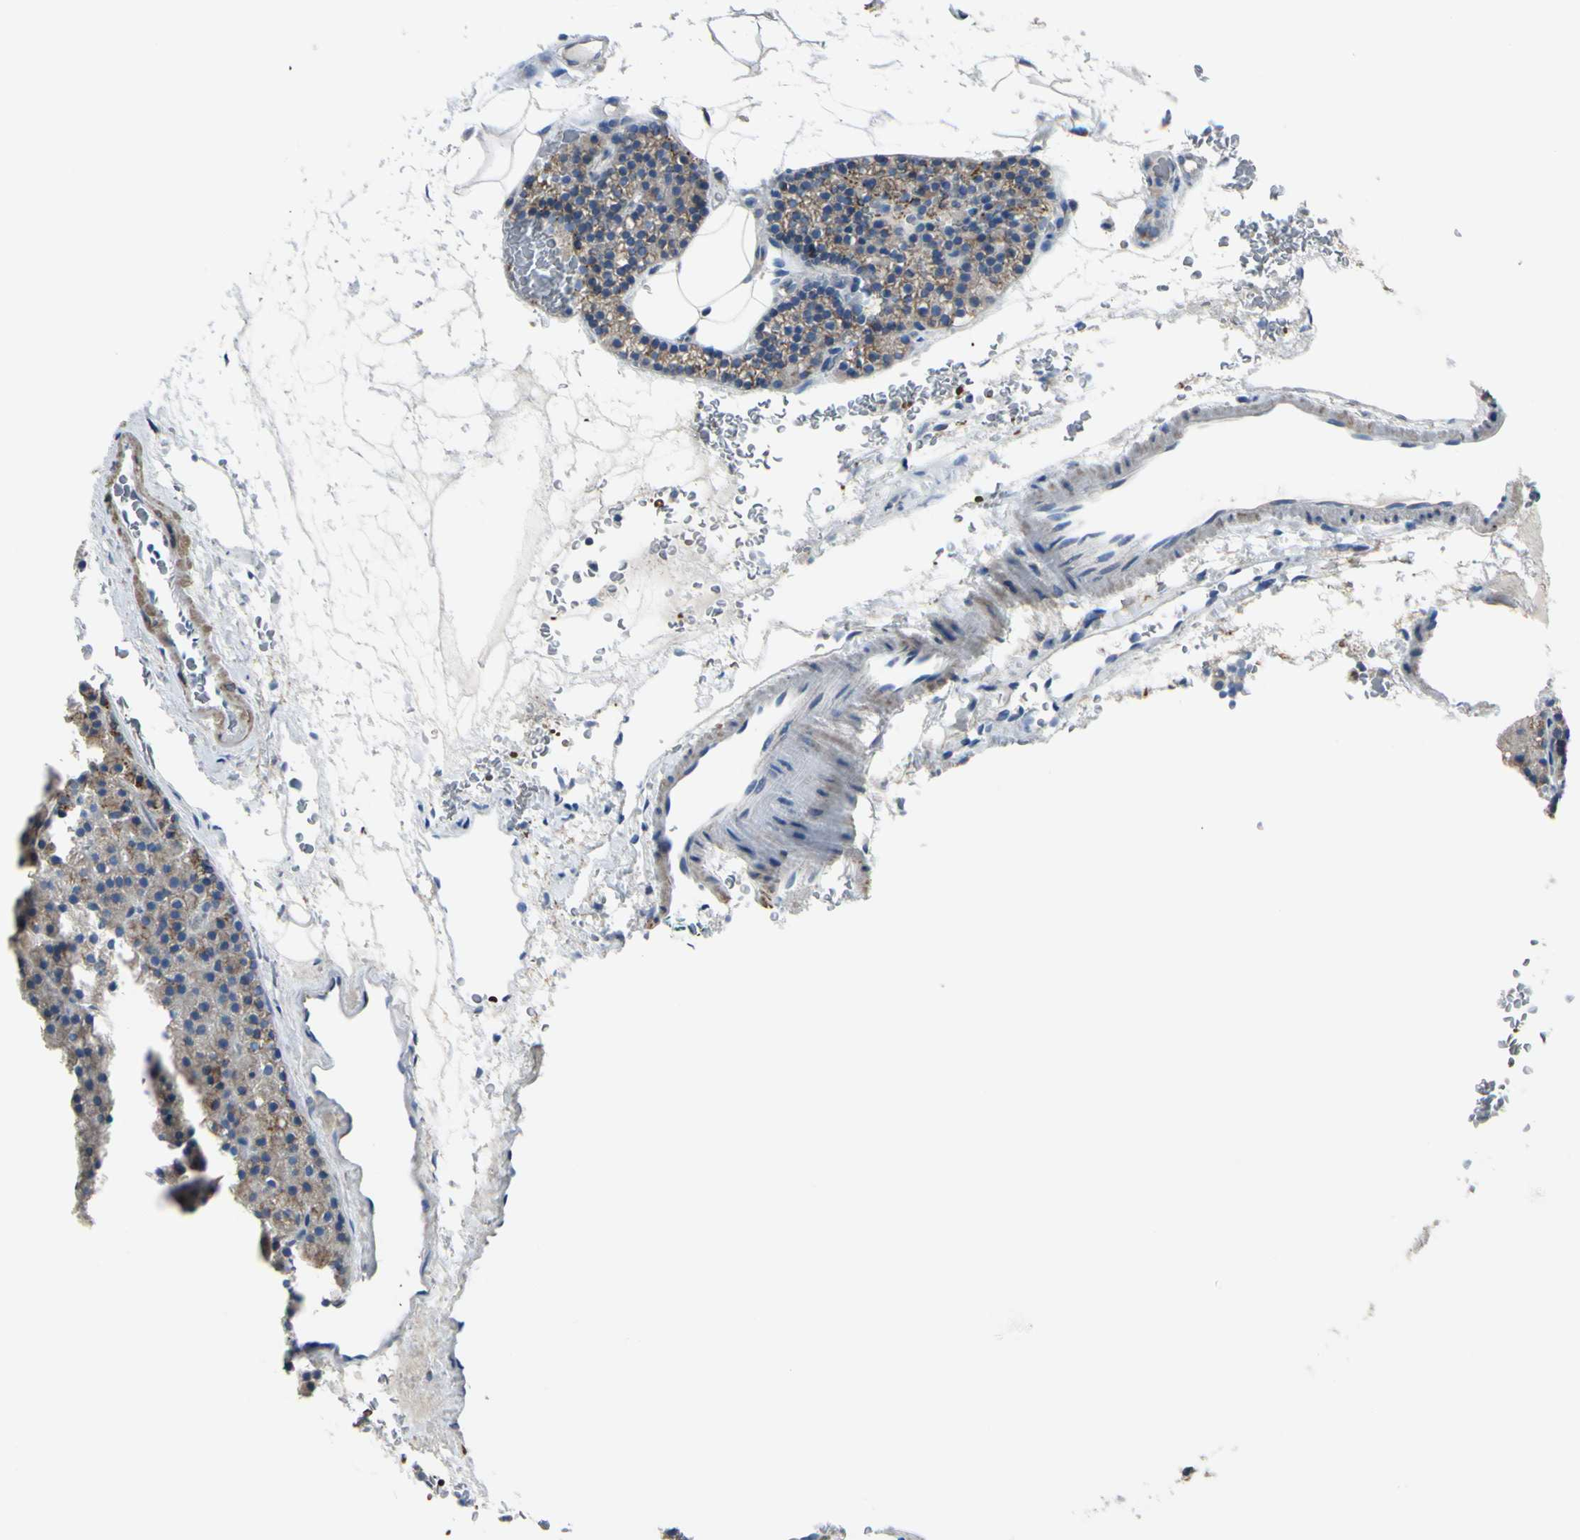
{"staining": {"intensity": "weak", "quantity": "25%-75%", "location": "cytoplasmic/membranous"}, "tissue": "parathyroid gland", "cell_type": "Glandular cells", "image_type": "normal", "snomed": [{"axis": "morphology", "description": "Normal tissue, NOS"}, {"axis": "morphology", "description": "Hyperplasia, NOS"}, {"axis": "topography", "description": "Parathyroid gland"}], "caption": "DAB immunohistochemical staining of unremarkable parathyroid gland reveals weak cytoplasmic/membranous protein expression in about 25%-75% of glandular cells. Using DAB (brown) and hematoxylin (blue) stains, captured at high magnification using brightfield microscopy.", "gene": "NCBP2L", "patient": {"sex": "male", "age": 44}}